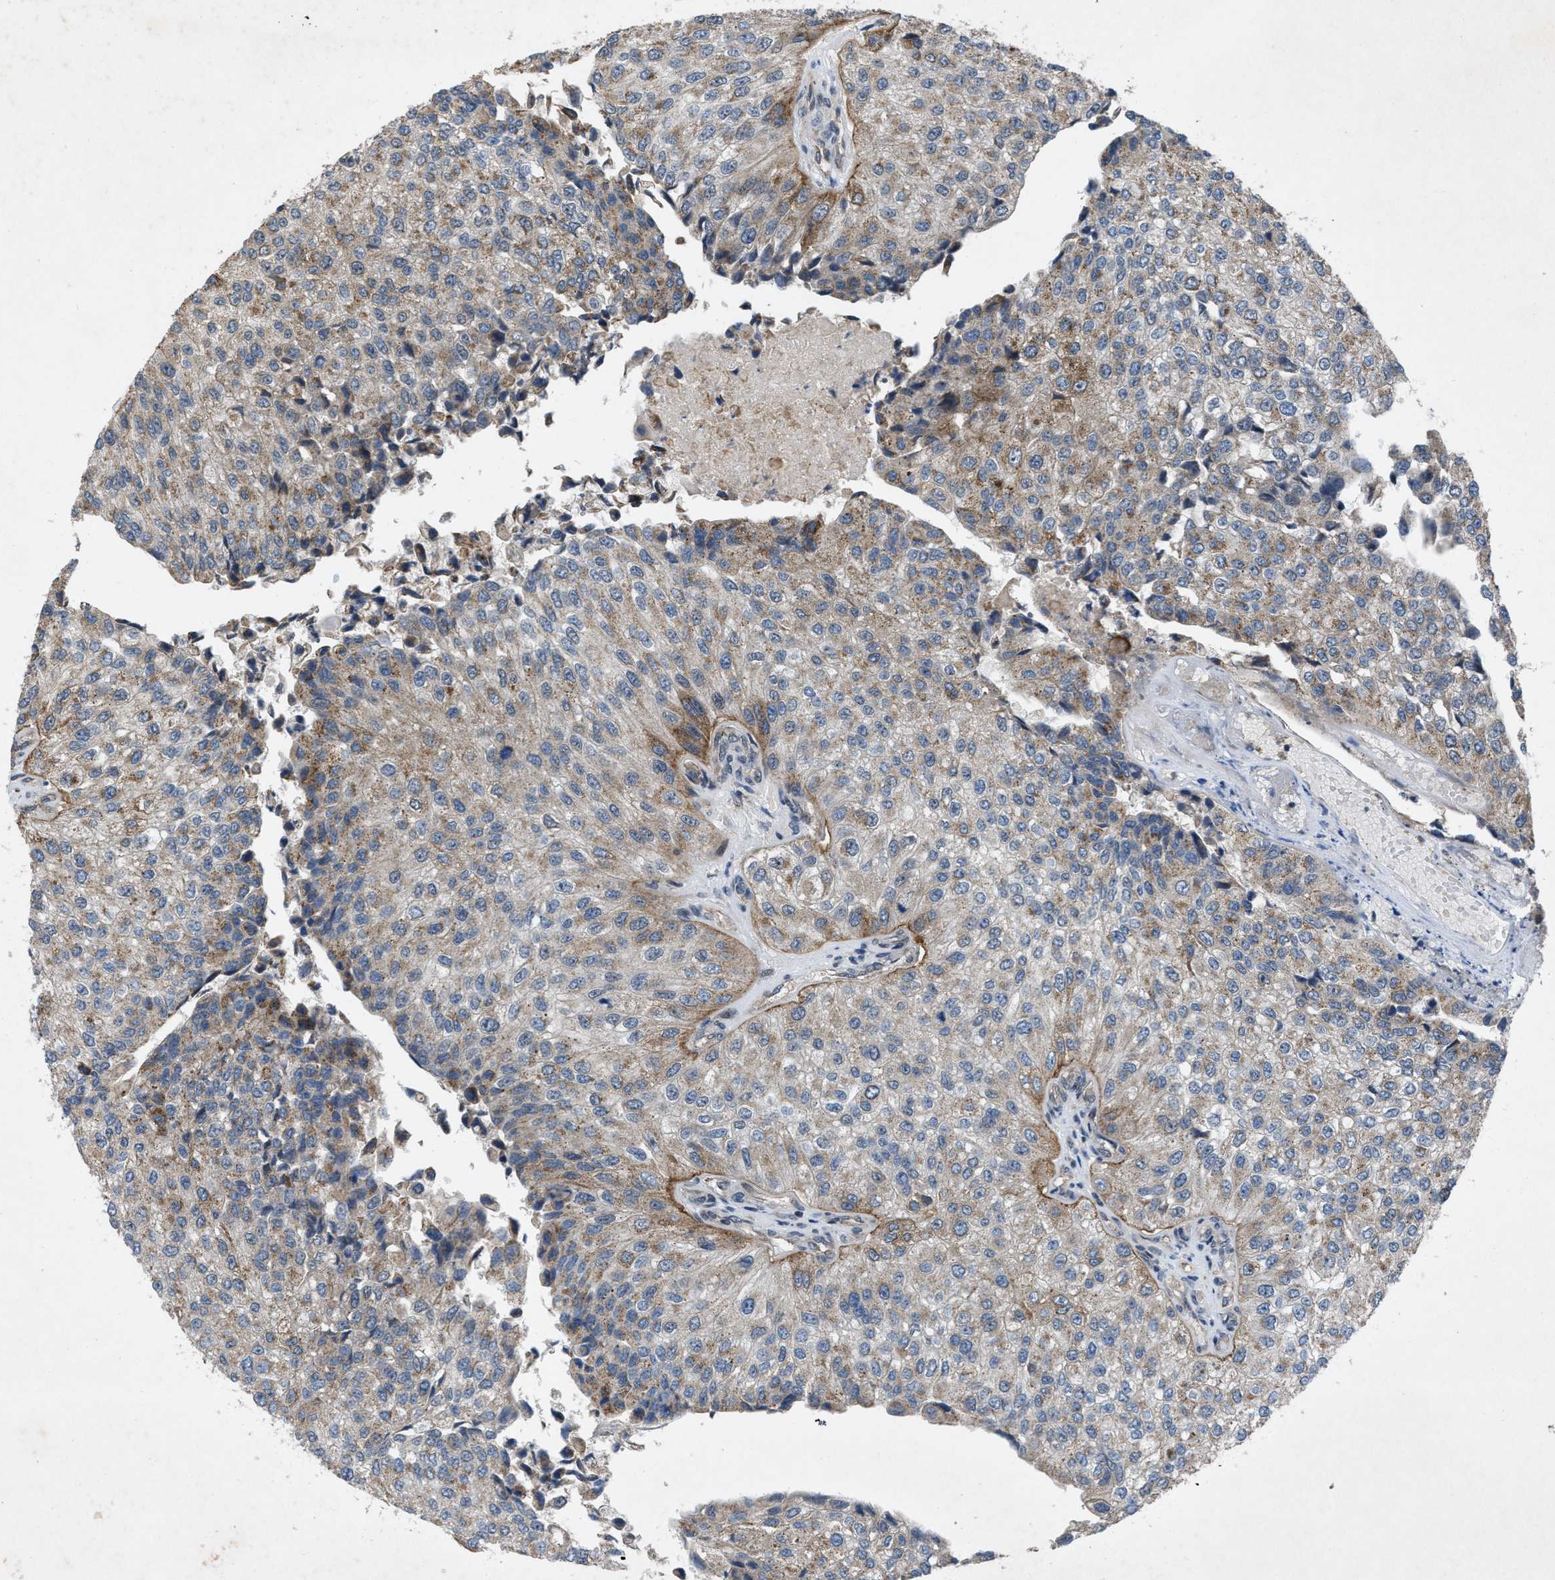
{"staining": {"intensity": "moderate", "quantity": "25%-75%", "location": "cytoplasmic/membranous"}, "tissue": "urothelial cancer", "cell_type": "Tumor cells", "image_type": "cancer", "snomed": [{"axis": "morphology", "description": "Urothelial carcinoma, High grade"}, {"axis": "topography", "description": "Kidney"}, {"axis": "topography", "description": "Urinary bladder"}], "caption": "High-grade urothelial carcinoma tissue exhibits moderate cytoplasmic/membranous expression in approximately 25%-75% of tumor cells (Brightfield microscopy of DAB IHC at high magnification).", "gene": "ZNHIT1", "patient": {"sex": "male", "age": 77}}